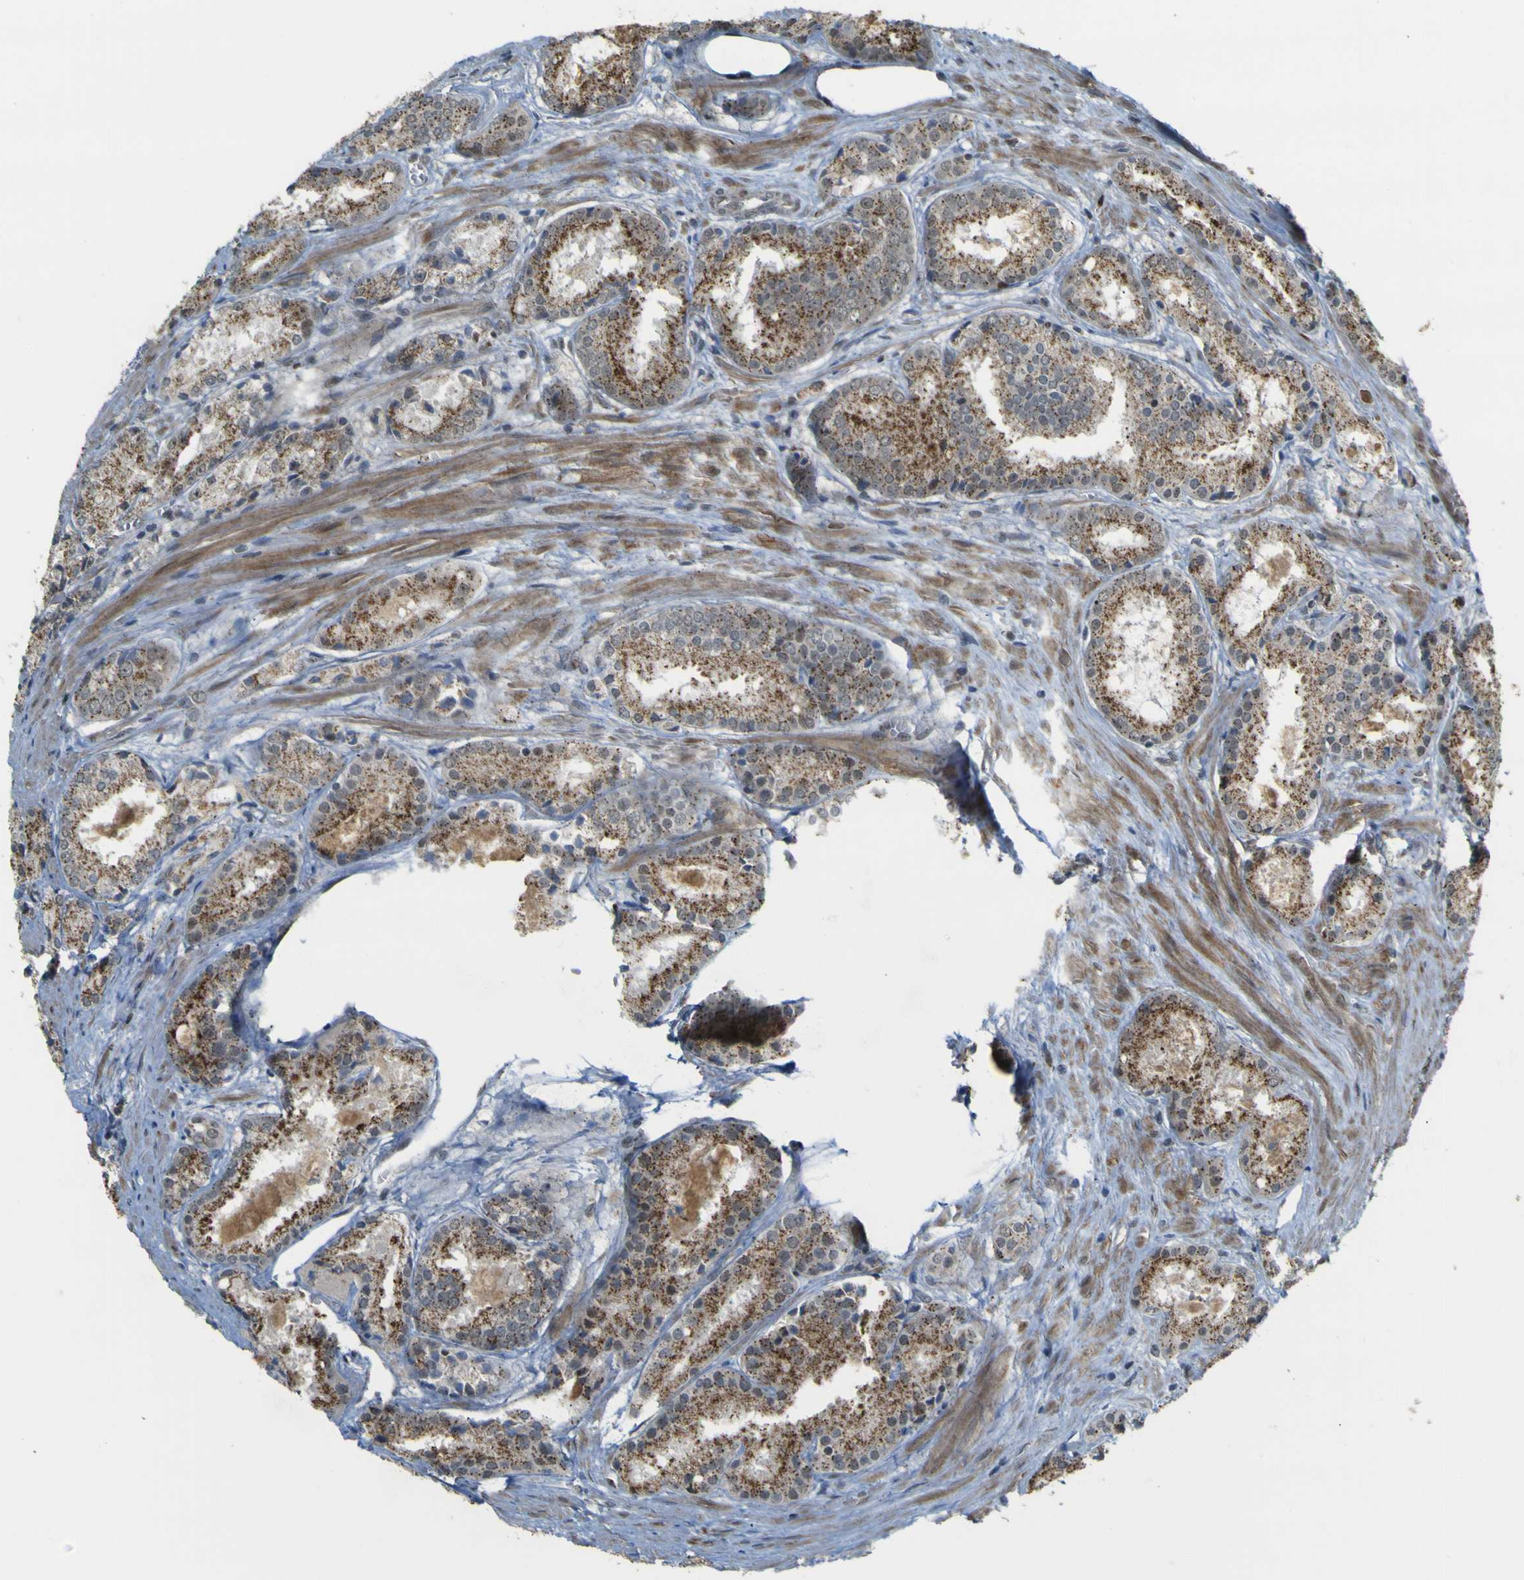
{"staining": {"intensity": "strong", "quantity": ">75%", "location": "cytoplasmic/membranous"}, "tissue": "prostate cancer", "cell_type": "Tumor cells", "image_type": "cancer", "snomed": [{"axis": "morphology", "description": "Adenocarcinoma, Low grade"}, {"axis": "topography", "description": "Prostate"}], "caption": "Protein staining exhibits strong cytoplasmic/membranous positivity in about >75% of tumor cells in prostate cancer (low-grade adenocarcinoma).", "gene": "ACBD5", "patient": {"sex": "male", "age": 64}}